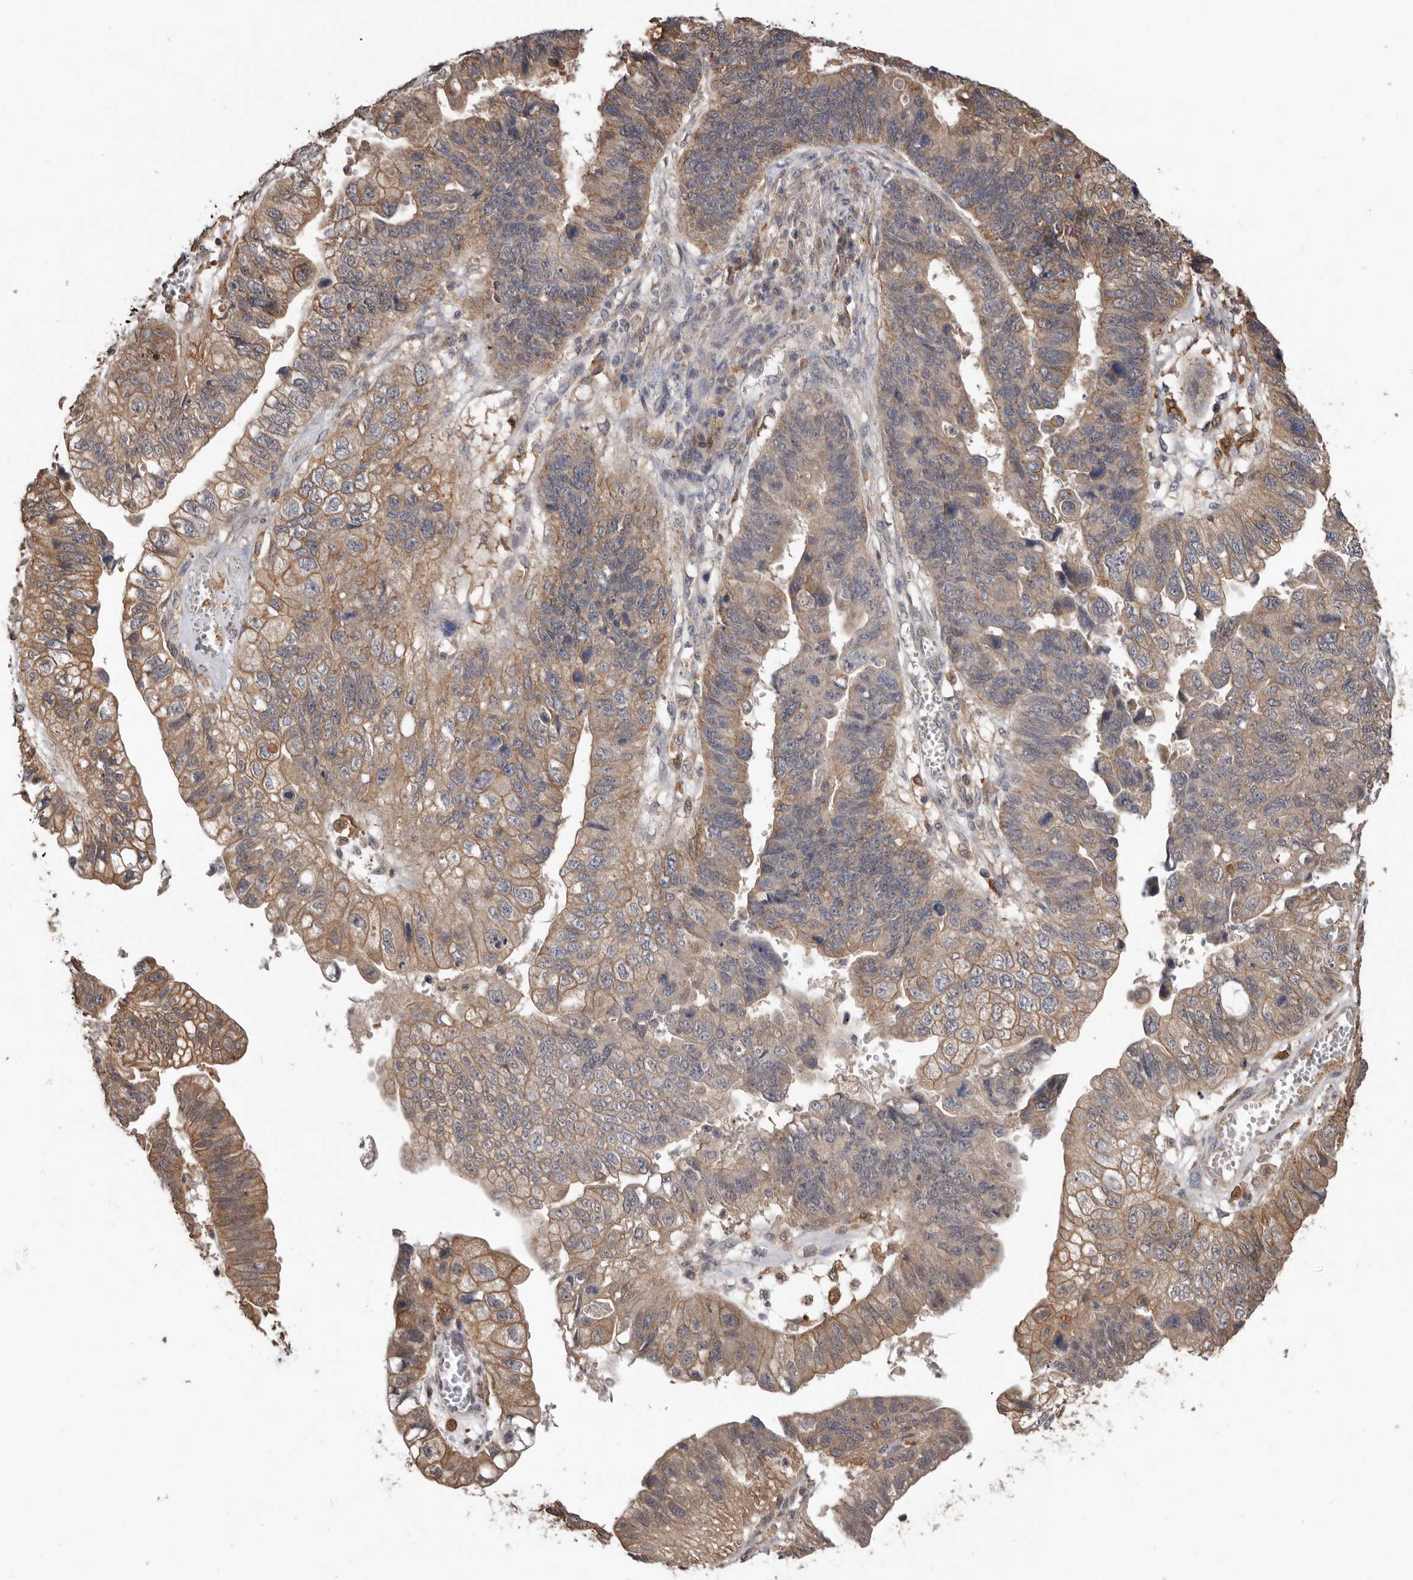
{"staining": {"intensity": "moderate", "quantity": "25%-75%", "location": "cytoplasmic/membranous"}, "tissue": "stomach cancer", "cell_type": "Tumor cells", "image_type": "cancer", "snomed": [{"axis": "morphology", "description": "Adenocarcinoma, NOS"}, {"axis": "topography", "description": "Stomach"}], "caption": "Tumor cells exhibit medium levels of moderate cytoplasmic/membranous expression in about 25%-75% of cells in stomach cancer (adenocarcinoma).", "gene": "RSPO2", "patient": {"sex": "male", "age": 59}}